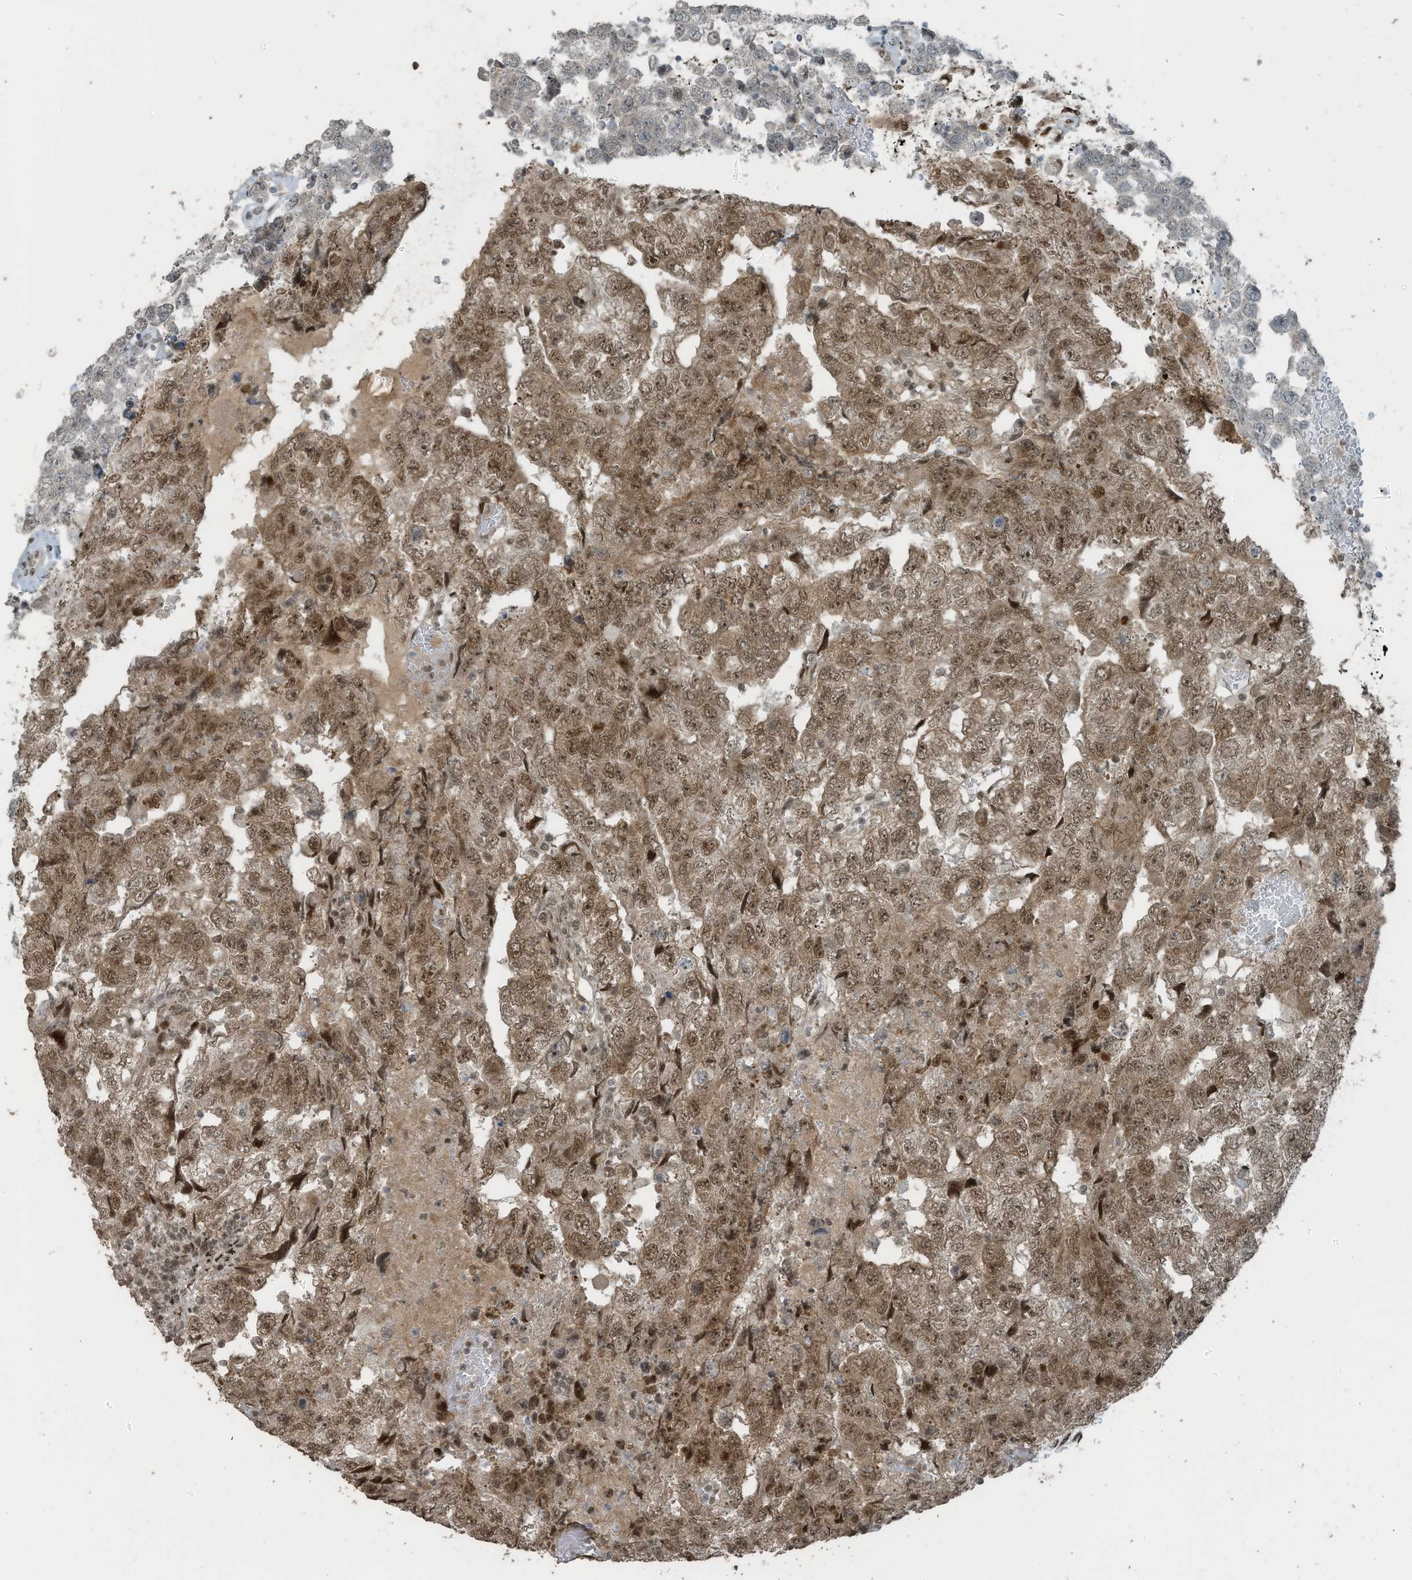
{"staining": {"intensity": "moderate", "quantity": ">75%", "location": "cytoplasmic/membranous,nuclear"}, "tissue": "testis cancer", "cell_type": "Tumor cells", "image_type": "cancer", "snomed": [{"axis": "morphology", "description": "Carcinoma, Embryonal, NOS"}, {"axis": "topography", "description": "Testis"}], "caption": "The micrograph exhibits a brown stain indicating the presence of a protein in the cytoplasmic/membranous and nuclear of tumor cells in embryonal carcinoma (testis).", "gene": "PCNP", "patient": {"sex": "male", "age": 36}}